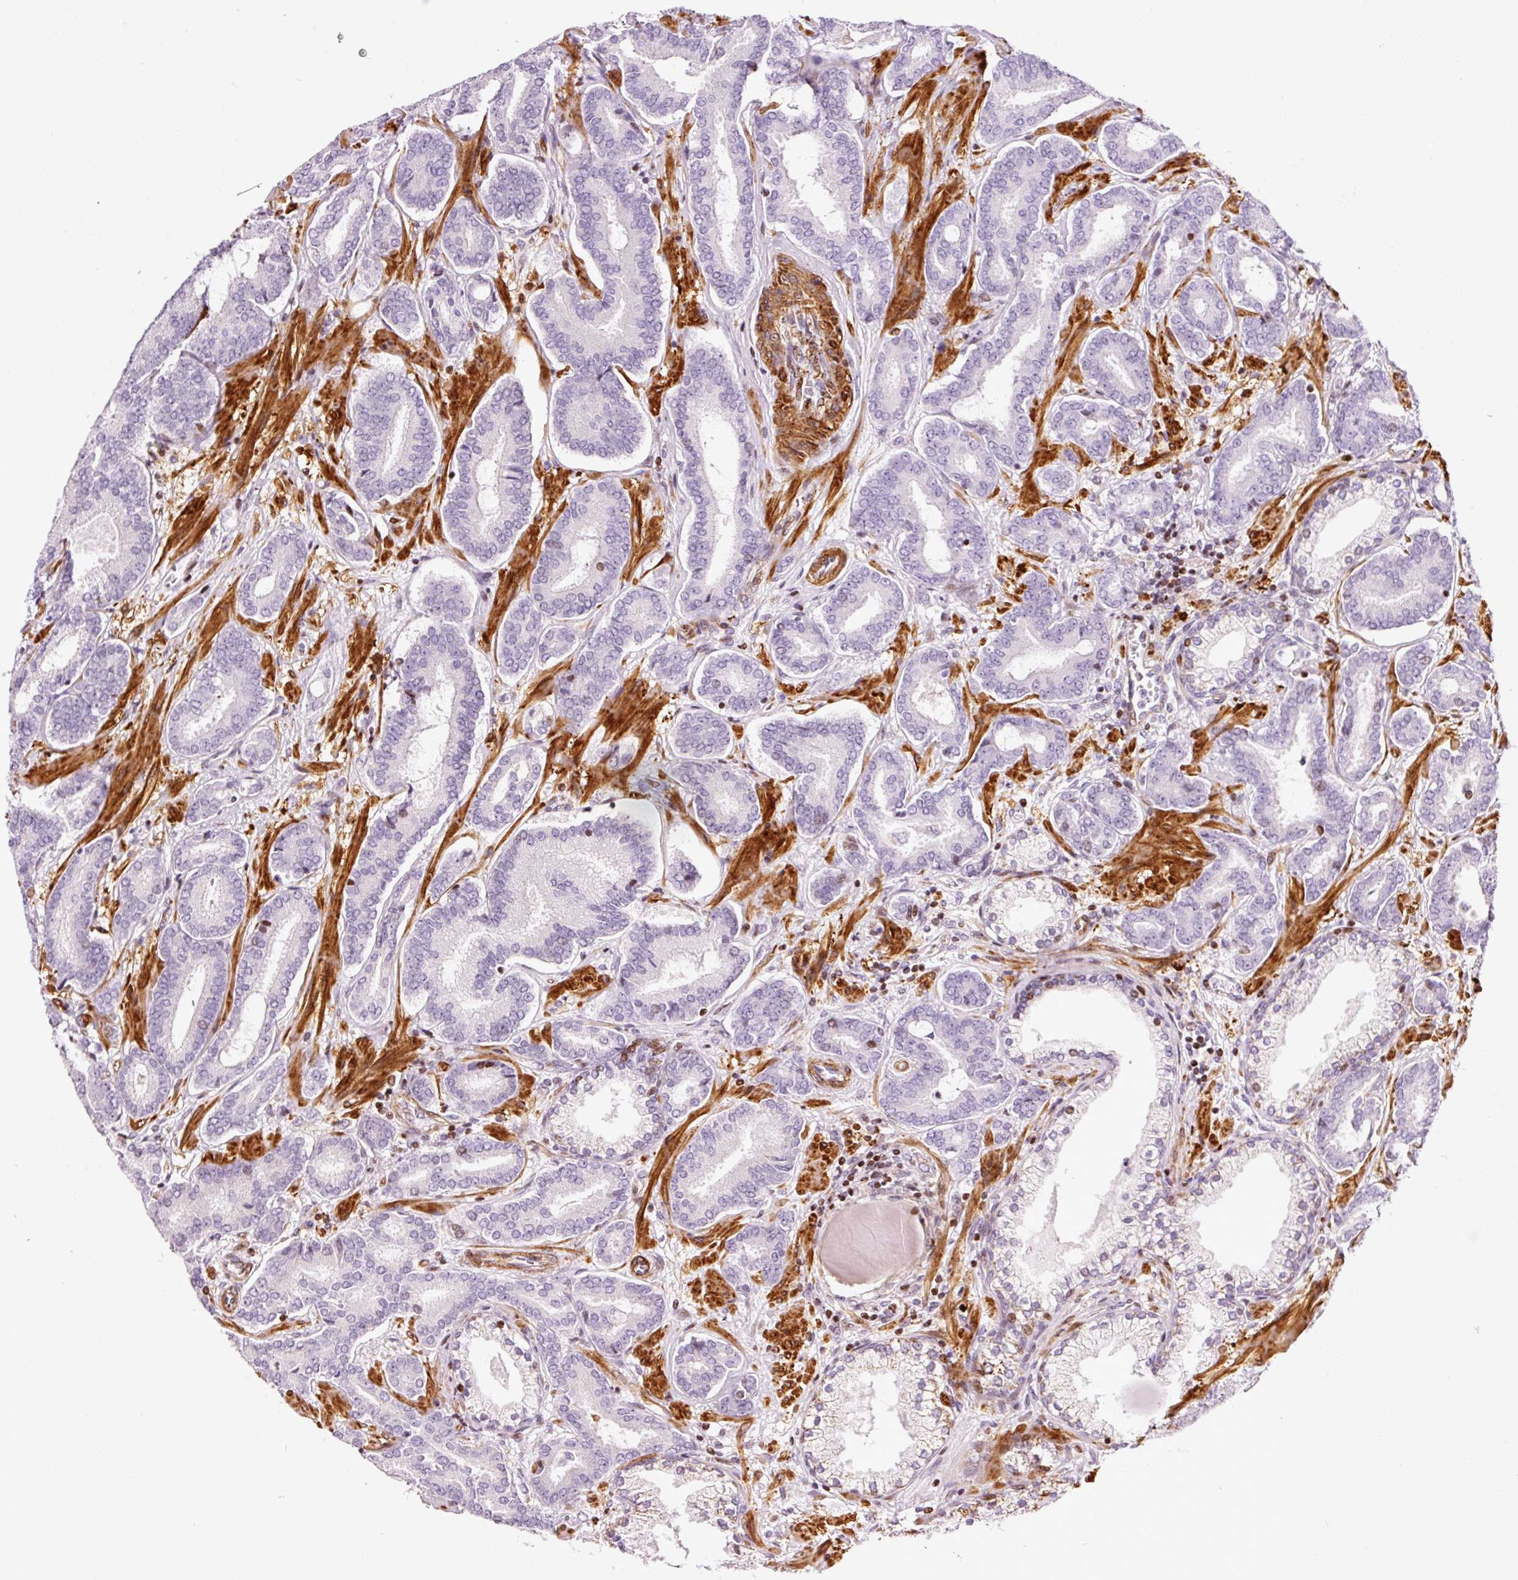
{"staining": {"intensity": "negative", "quantity": "none", "location": "none"}, "tissue": "prostate cancer", "cell_type": "Tumor cells", "image_type": "cancer", "snomed": [{"axis": "morphology", "description": "Adenocarcinoma, Low grade"}, {"axis": "topography", "description": "Prostate and seminal vesicle, NOS"}], "caption": "This image is of prostate adenocarcinoma (low-grade) stained with immunohistochemistry to label a protein in brown with the nuclei are counter-stained blue. There is no positivity in tumor cells.", "gene": "ANKRD20A1", "patient": {"sex": "male", "age": 61}}